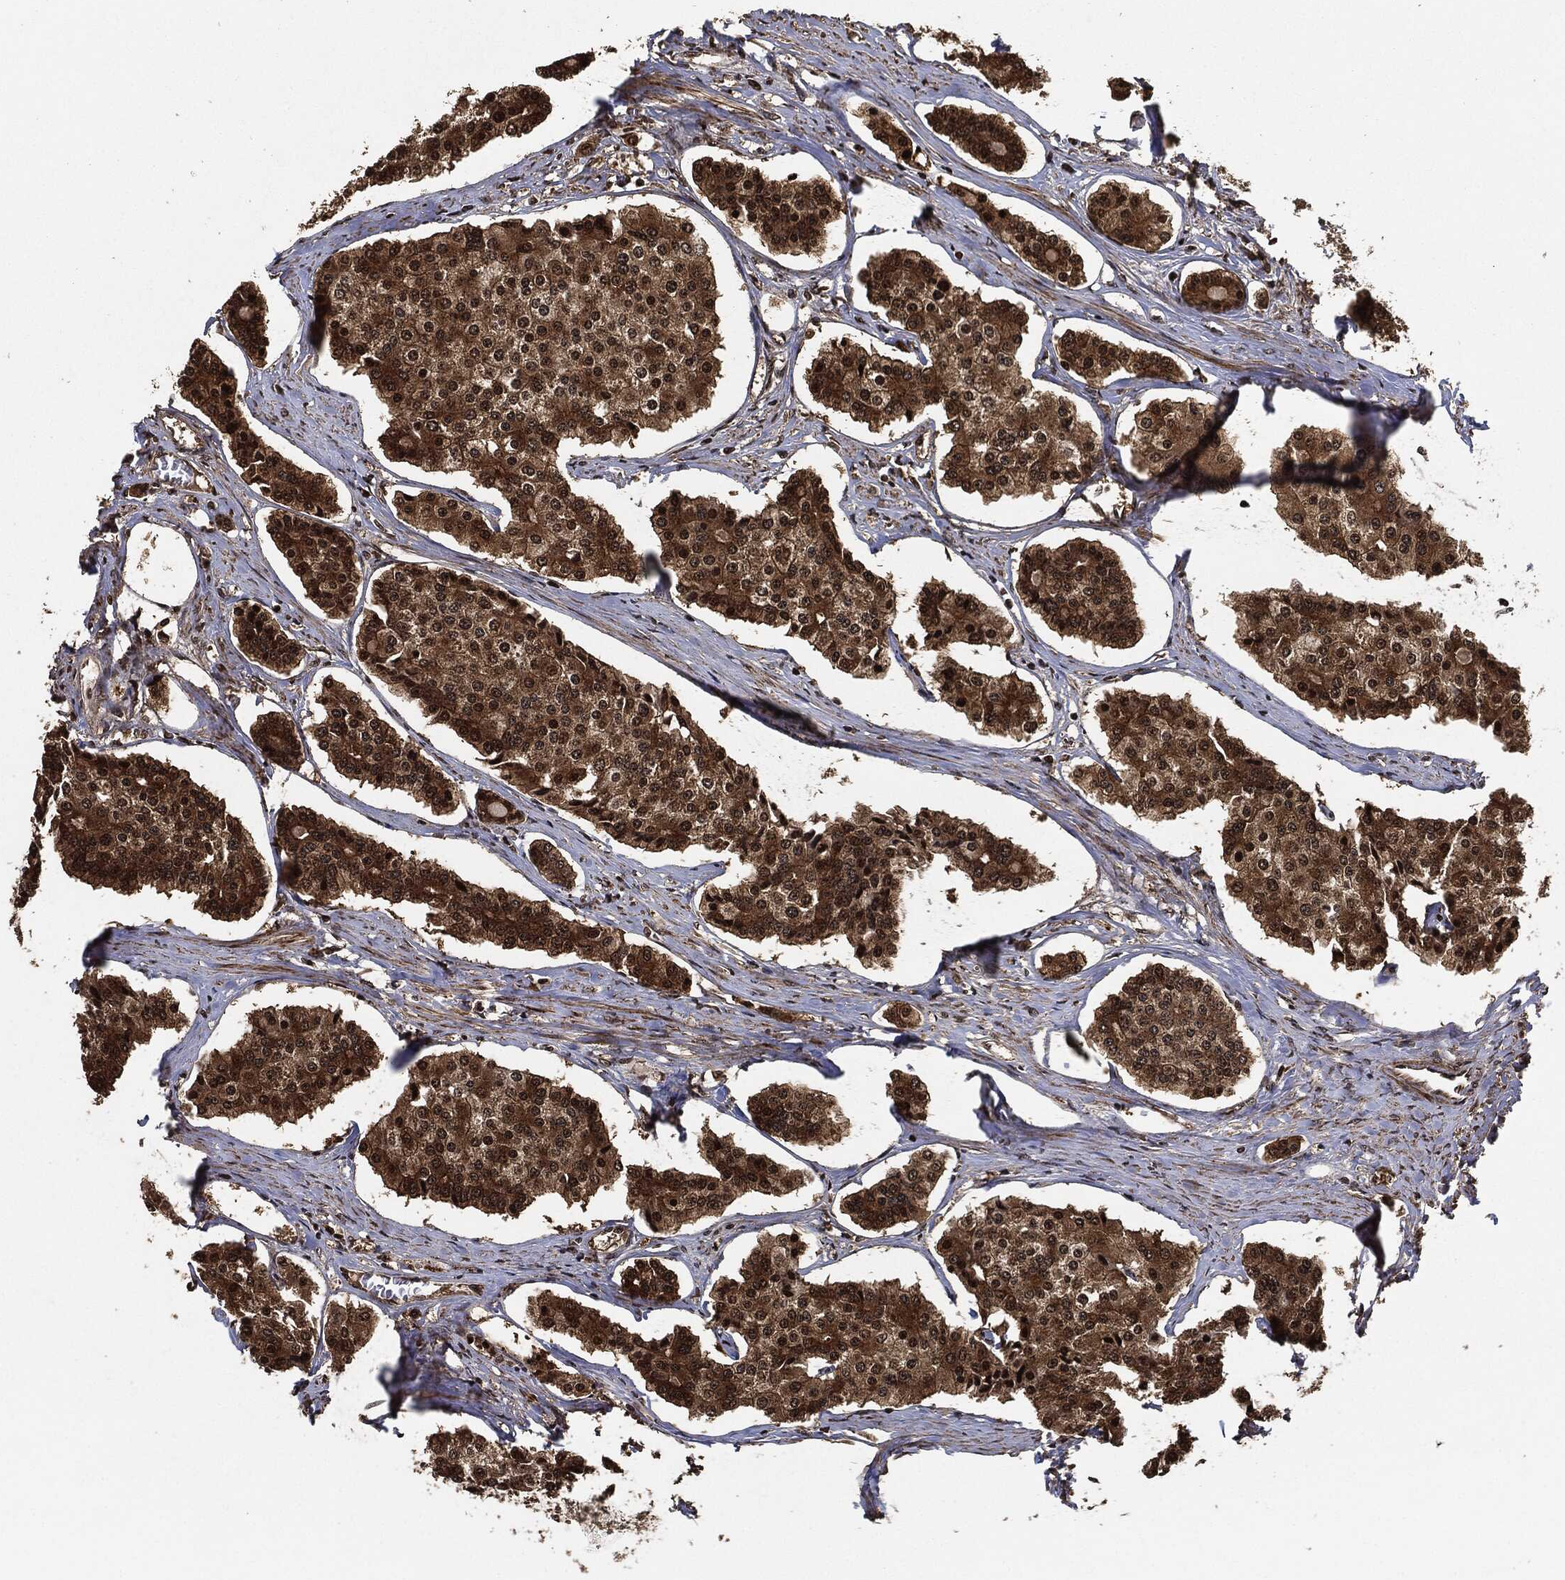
{"staining": {"intensity": "moderate", "quantity": ">75%", "location": "cytoplasmic/membranous"}, "tissue": "carcinoid", "cell_type": "Tumor cells", "image_type": "cancer", "snomed": [{"axis": "morphology", "description": "Carcinoid, malignant, NOS"}, {"axis": "topography", "description": "Small intestine"}], "caption": "Carcinoid stained with immunohistochemistry (IHC) displays moderate cytoplasmic/membranous staining in about >75% of tumor cells. The protein of interest is stained brown, and the nuclei are stained in blue (DAB IHC with brightfield microscopy, high magnification).", "gene": "PDK1", "patient": {"sex": "female", "age": 65}}